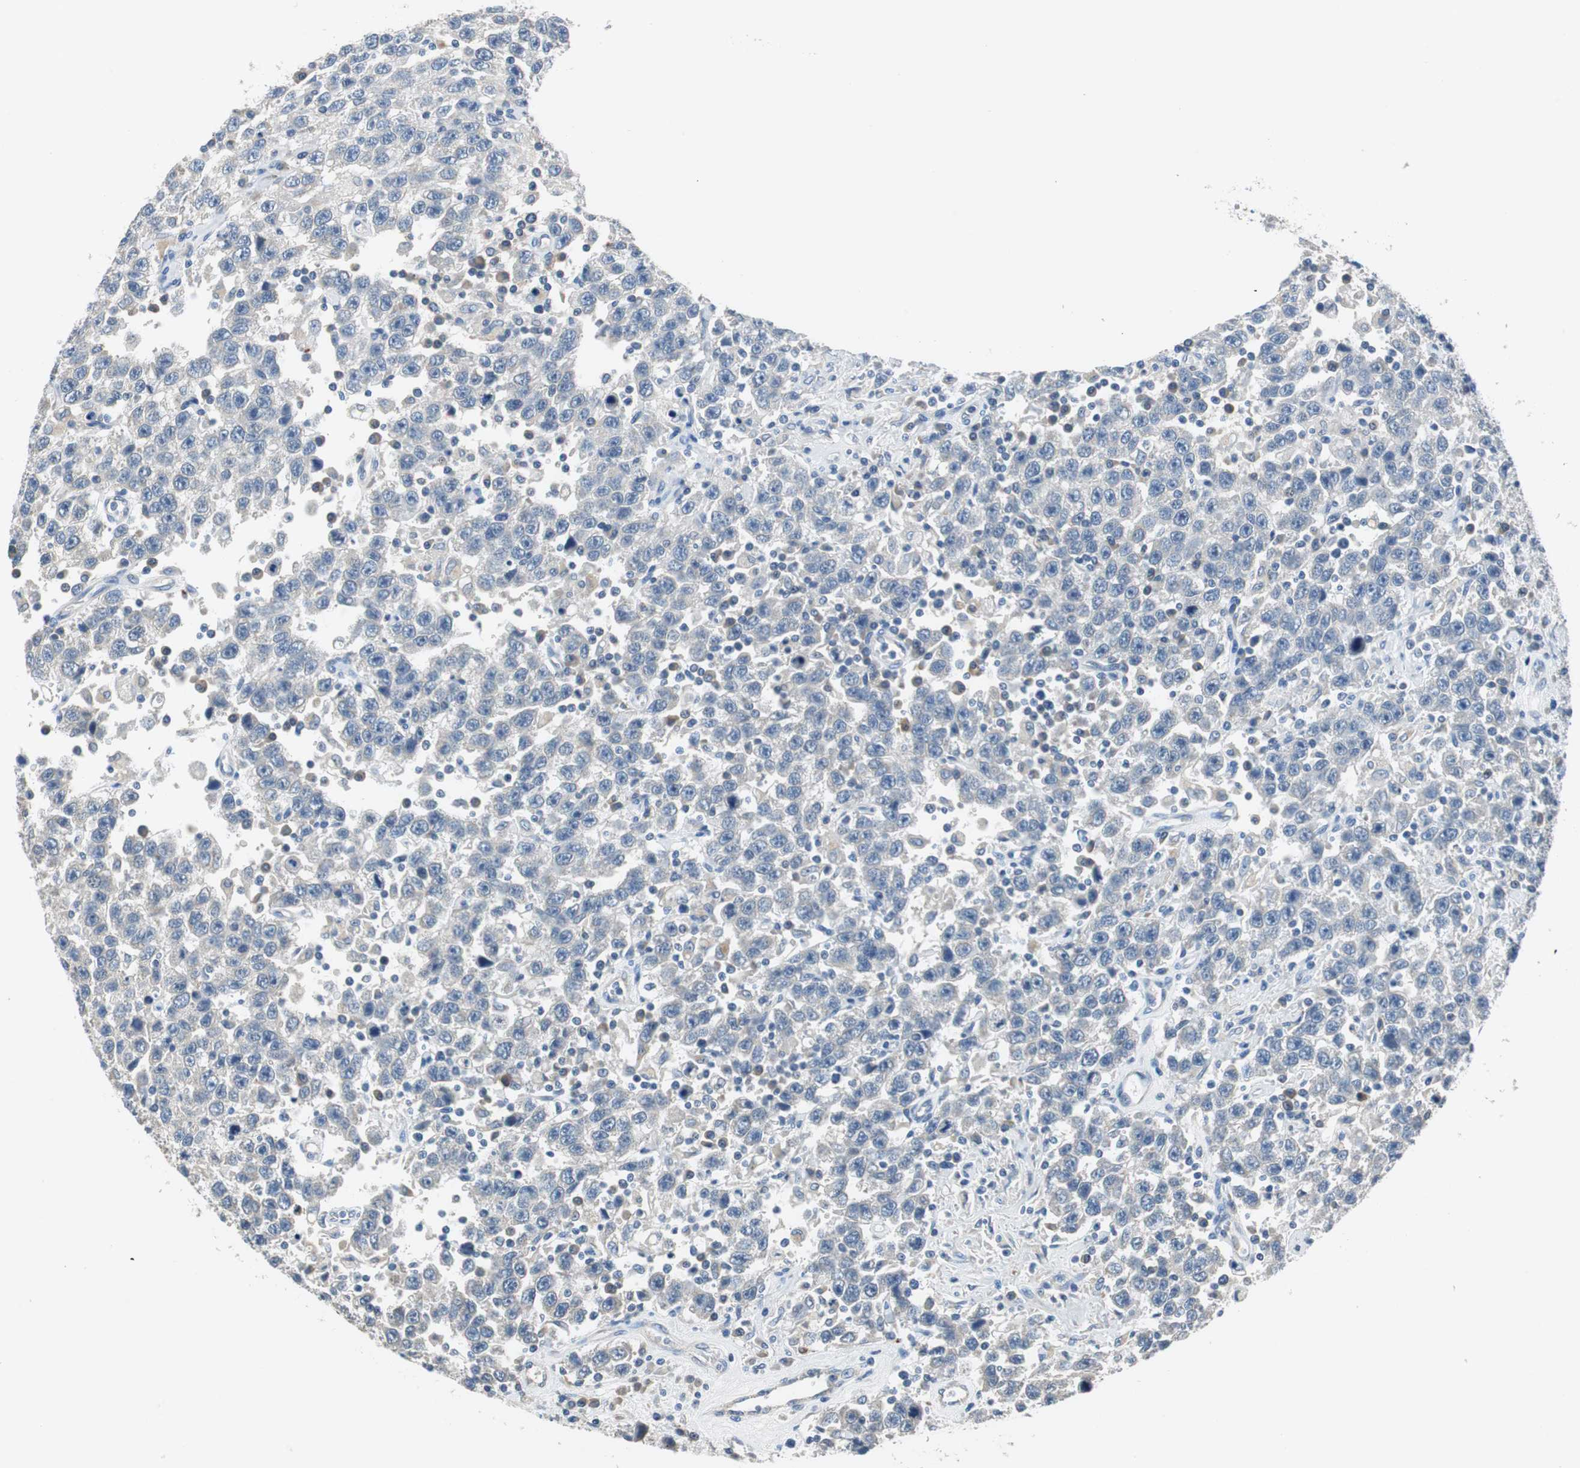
{"staining": {"intensity": "negative", "quantity": "none", "location": "none"}, "tissue": "testis cancer", "cell_type": "Tumor cells", "image_type": "cancer", "snomed": [{"axis": "morphology", "description": "Seminoma, NOS"}, {"axis": "topography", "description": "Testis"}], "caption": "DAB (3,3'-diaminobenzidine) immunohistochemical staining of testis cancer shows no significant staining in tumor cells. (DAB immunohistochemistry, high magnification).", "gene": "FADS2", "patient": {"sex": "male", "age": 41}}